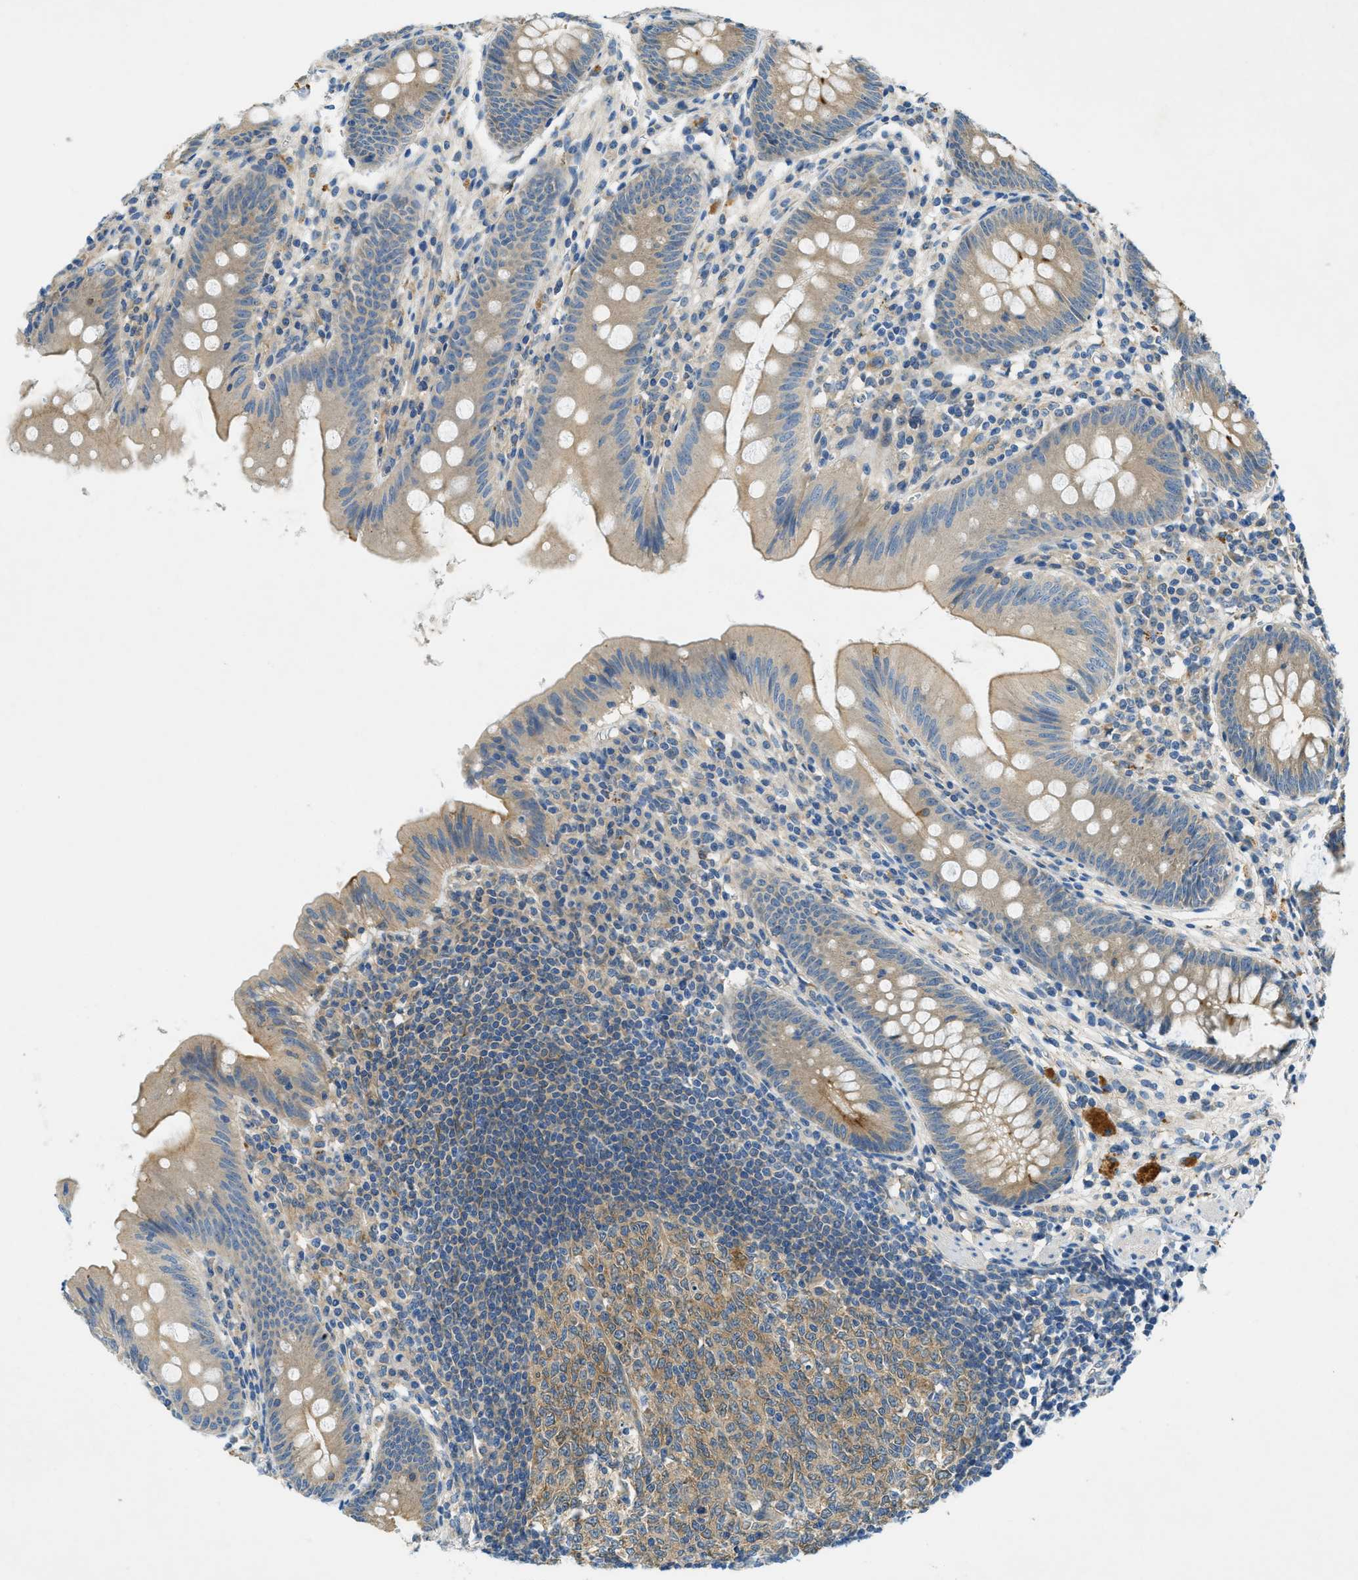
{"staining": {"intensity": "weak", "quantity": ">75%", "location": "cytoplasmic/membranous"}, "tissue": "appendix", "cell_type": "Glandular cells", "image_type": "normal", "snomed": [{"axis": "morphology", "description": "Normal tissue, NOS"}, {"axis": "topography", "description": "Appendix"}], "caption": "A high-resolution image shows immunohistochemistry (IHC) staining of unremarkable appendix, which displays weak cytoplasmic/membranous staining in approximately >75% of glandular cells. Ihc stains the protein in brown and the nuclei are stained blue.", "gene": "RIPK2", "patient": {"sex": "male", "age": 56}}